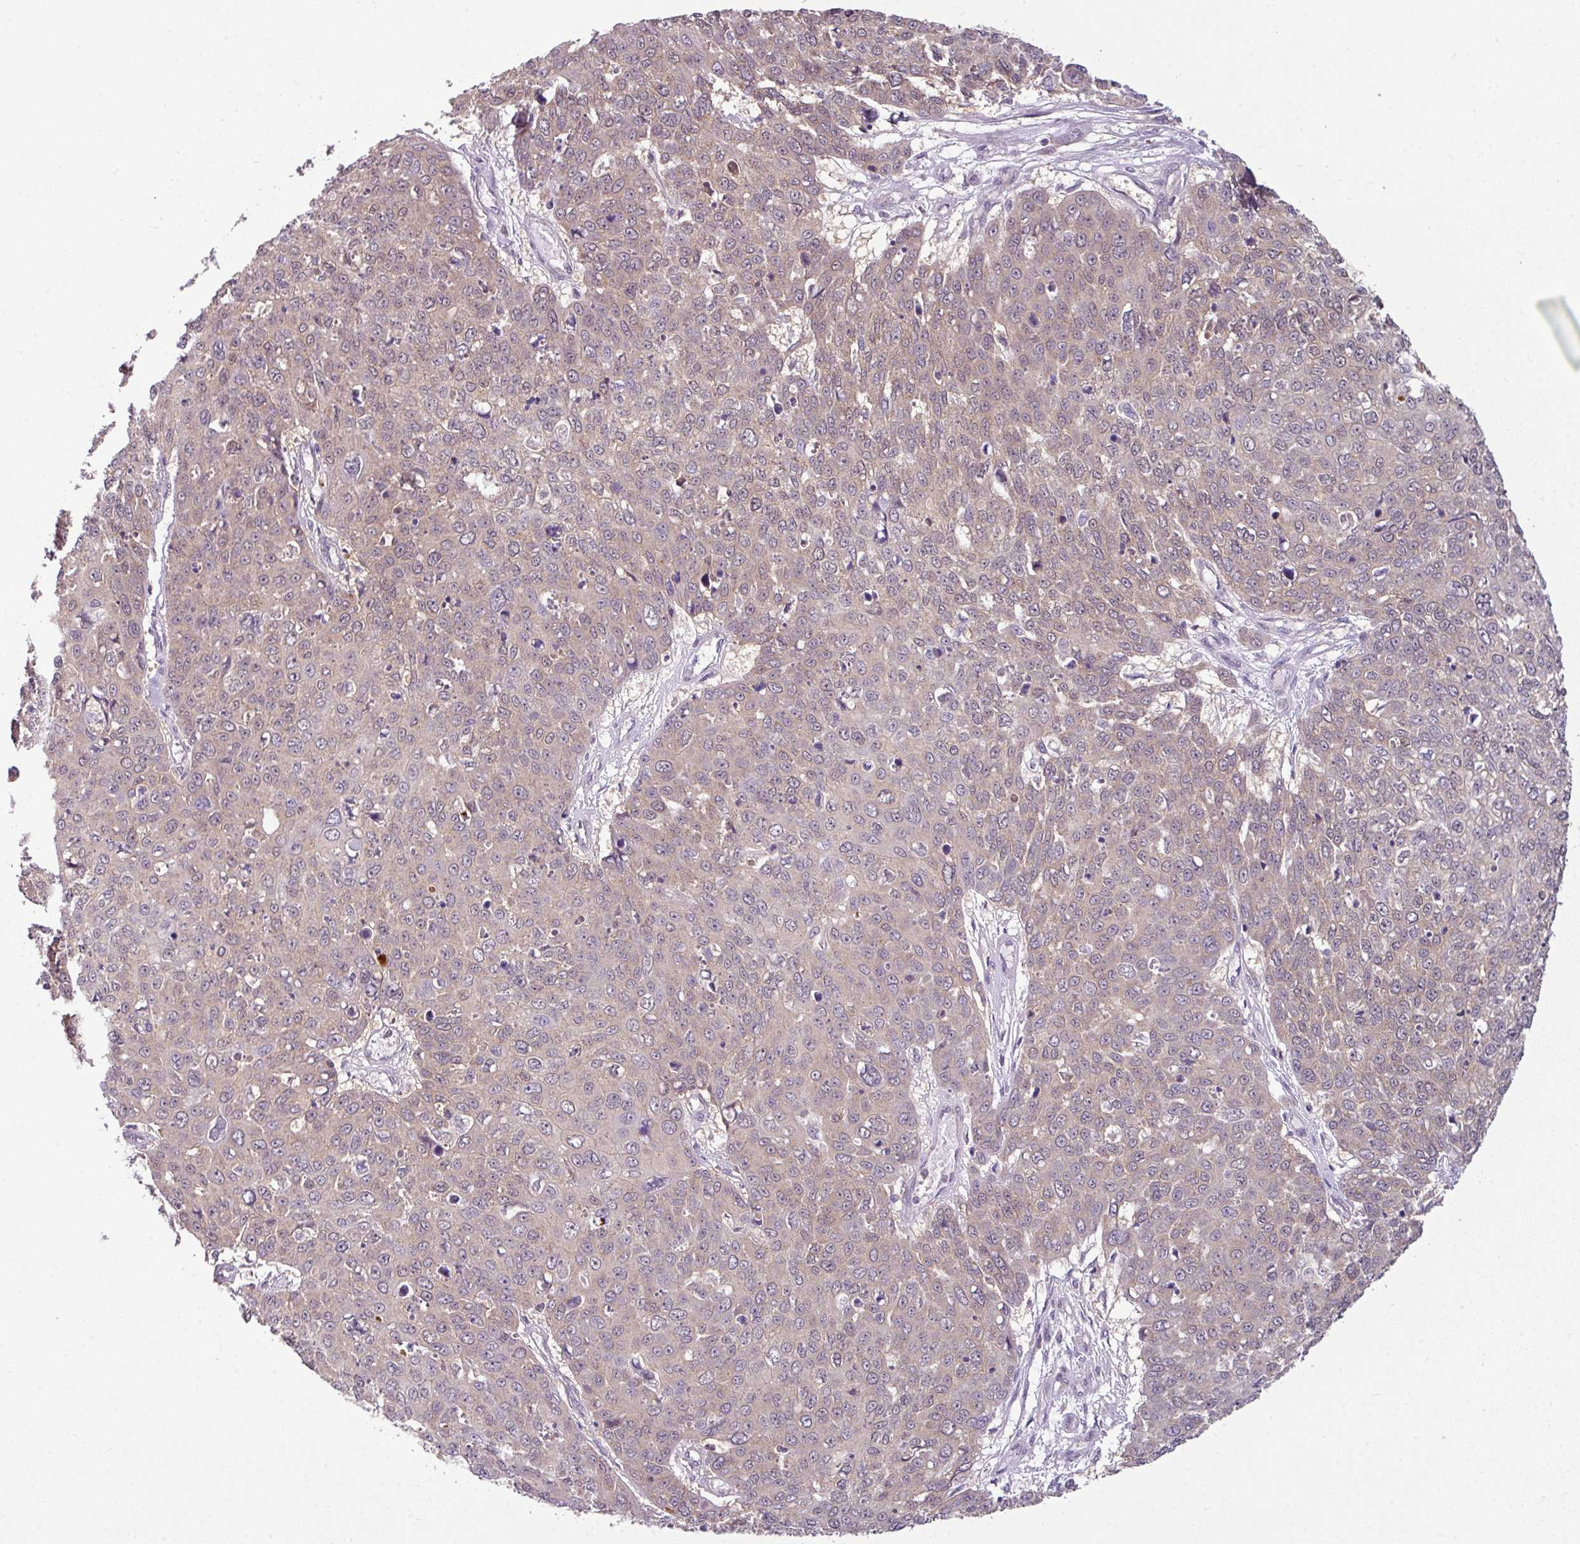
{"staining": {"intensity": "weak", "quantity": ">75%", "location": "cytoplasmic/membranous"}, "tissue": "skin cancer", "cell_type": "Tumor cells", "image_type": "cancer", "snomed": [{"axis": "morphology", "description": "Squamous cell carcinoma, NOS"}, {"axis": "topography", "description": "Skin"}], "caption": "An IHC histopathology image of neoplastic tissue is shown. Protein staining in brown labels weak cytoplasmic/membranous positivity in skin squamous cell carcinoma within tumor cells.", "gene": "DERPC", "patient": {"sex": "male", "age": 71}}